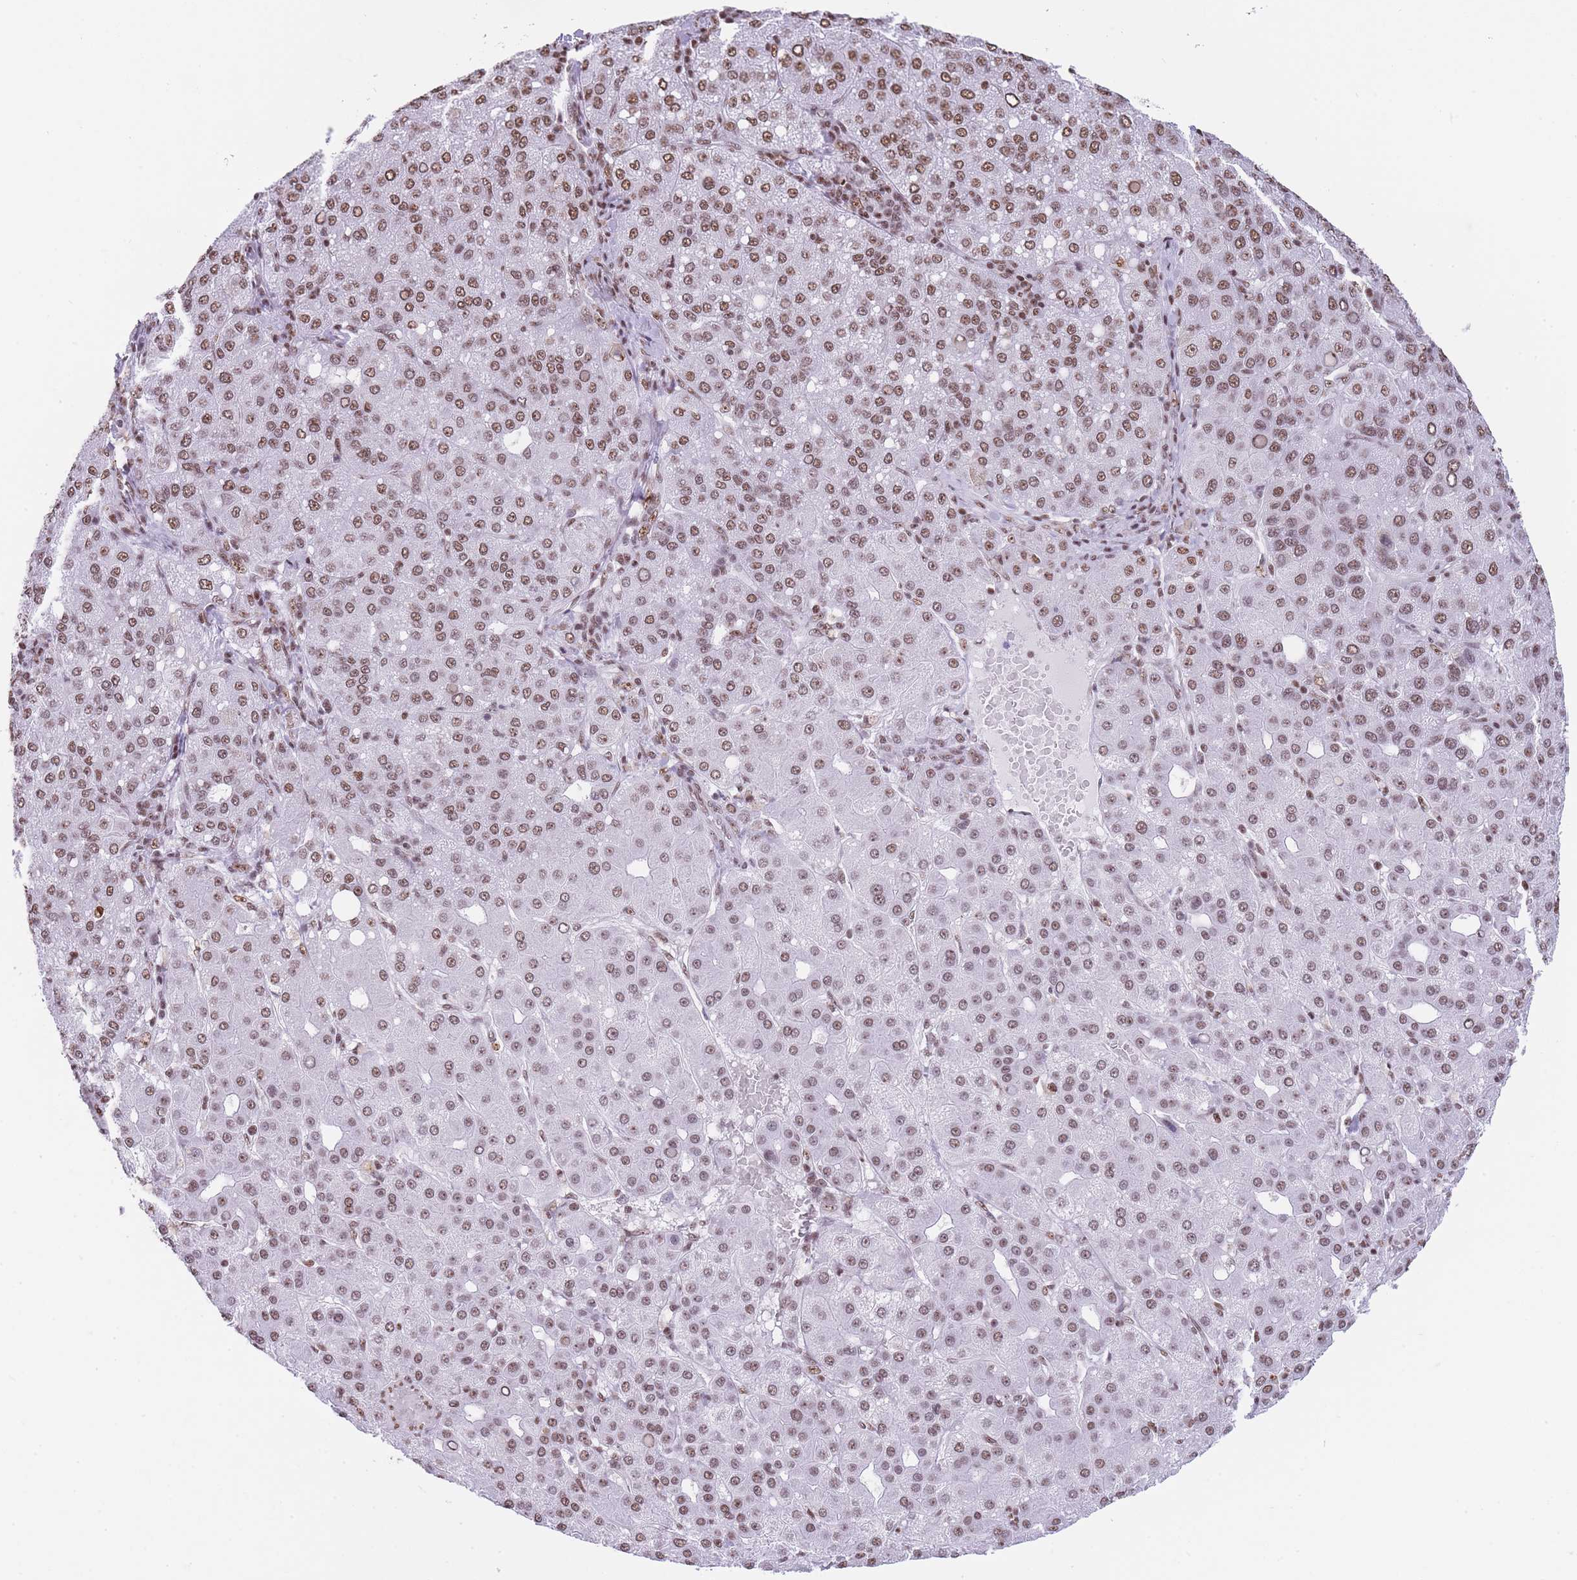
{"staining": {"intensity": "moderate", "quantity": ">75%", "location": "nuclear"}, "tissue": "liver cancer", "cell_type": "Tumor cells", "image_type": "cancer", "snomed": [{"axis": "morphology", "description": "Carcinoma, Hepatocellular, NOS"}, {"axis": "topography", "description": "Liver"}], "caption": "Liver cancer (hepatocellular carcinoma) was stained to show a protein in brown. There is medium levels of moderate nuclear expression in about >75% of tumor cells.", "gene": "EVC2", "patient": {"sex": "male", "age": 65}}